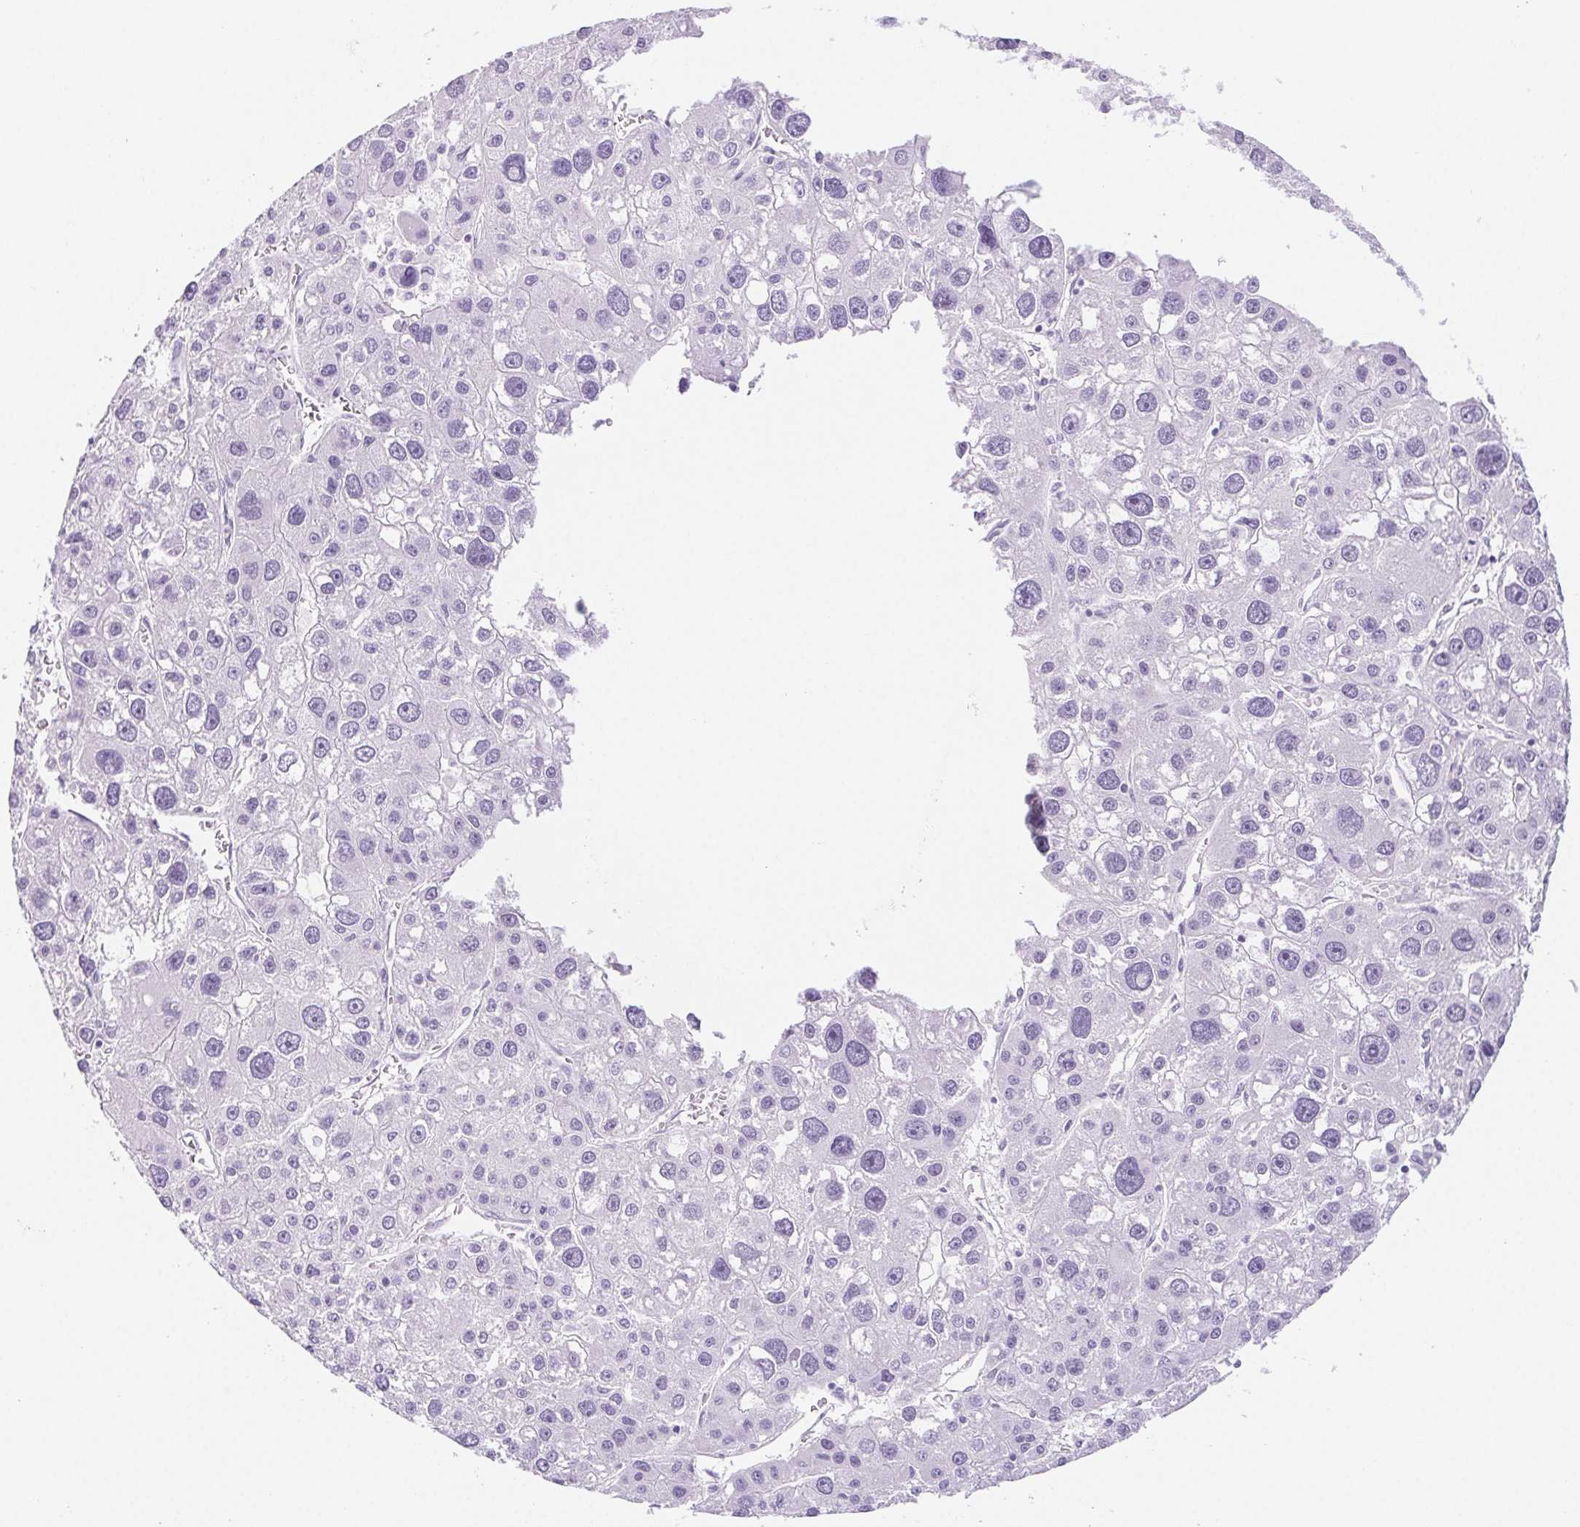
{"staining": {"intensity": "negative", "quantity": "none", "location": "none"}, "tissue": "liver cancer", "cell_type": "Tumor cells", "image_type": "cancer", "snomed": [{"axis": "morphology", "description": "Carcinoma, Hepatocellular, NOS"}, {"axis": "topography", "description": "Liver"}], "caption": "Human liver cancer stained for a protein using immunohistochemistry displays no positivity in tumor cells.", "gene": "CYP21A2", "patient": {"sex": "male", "age": 73}}